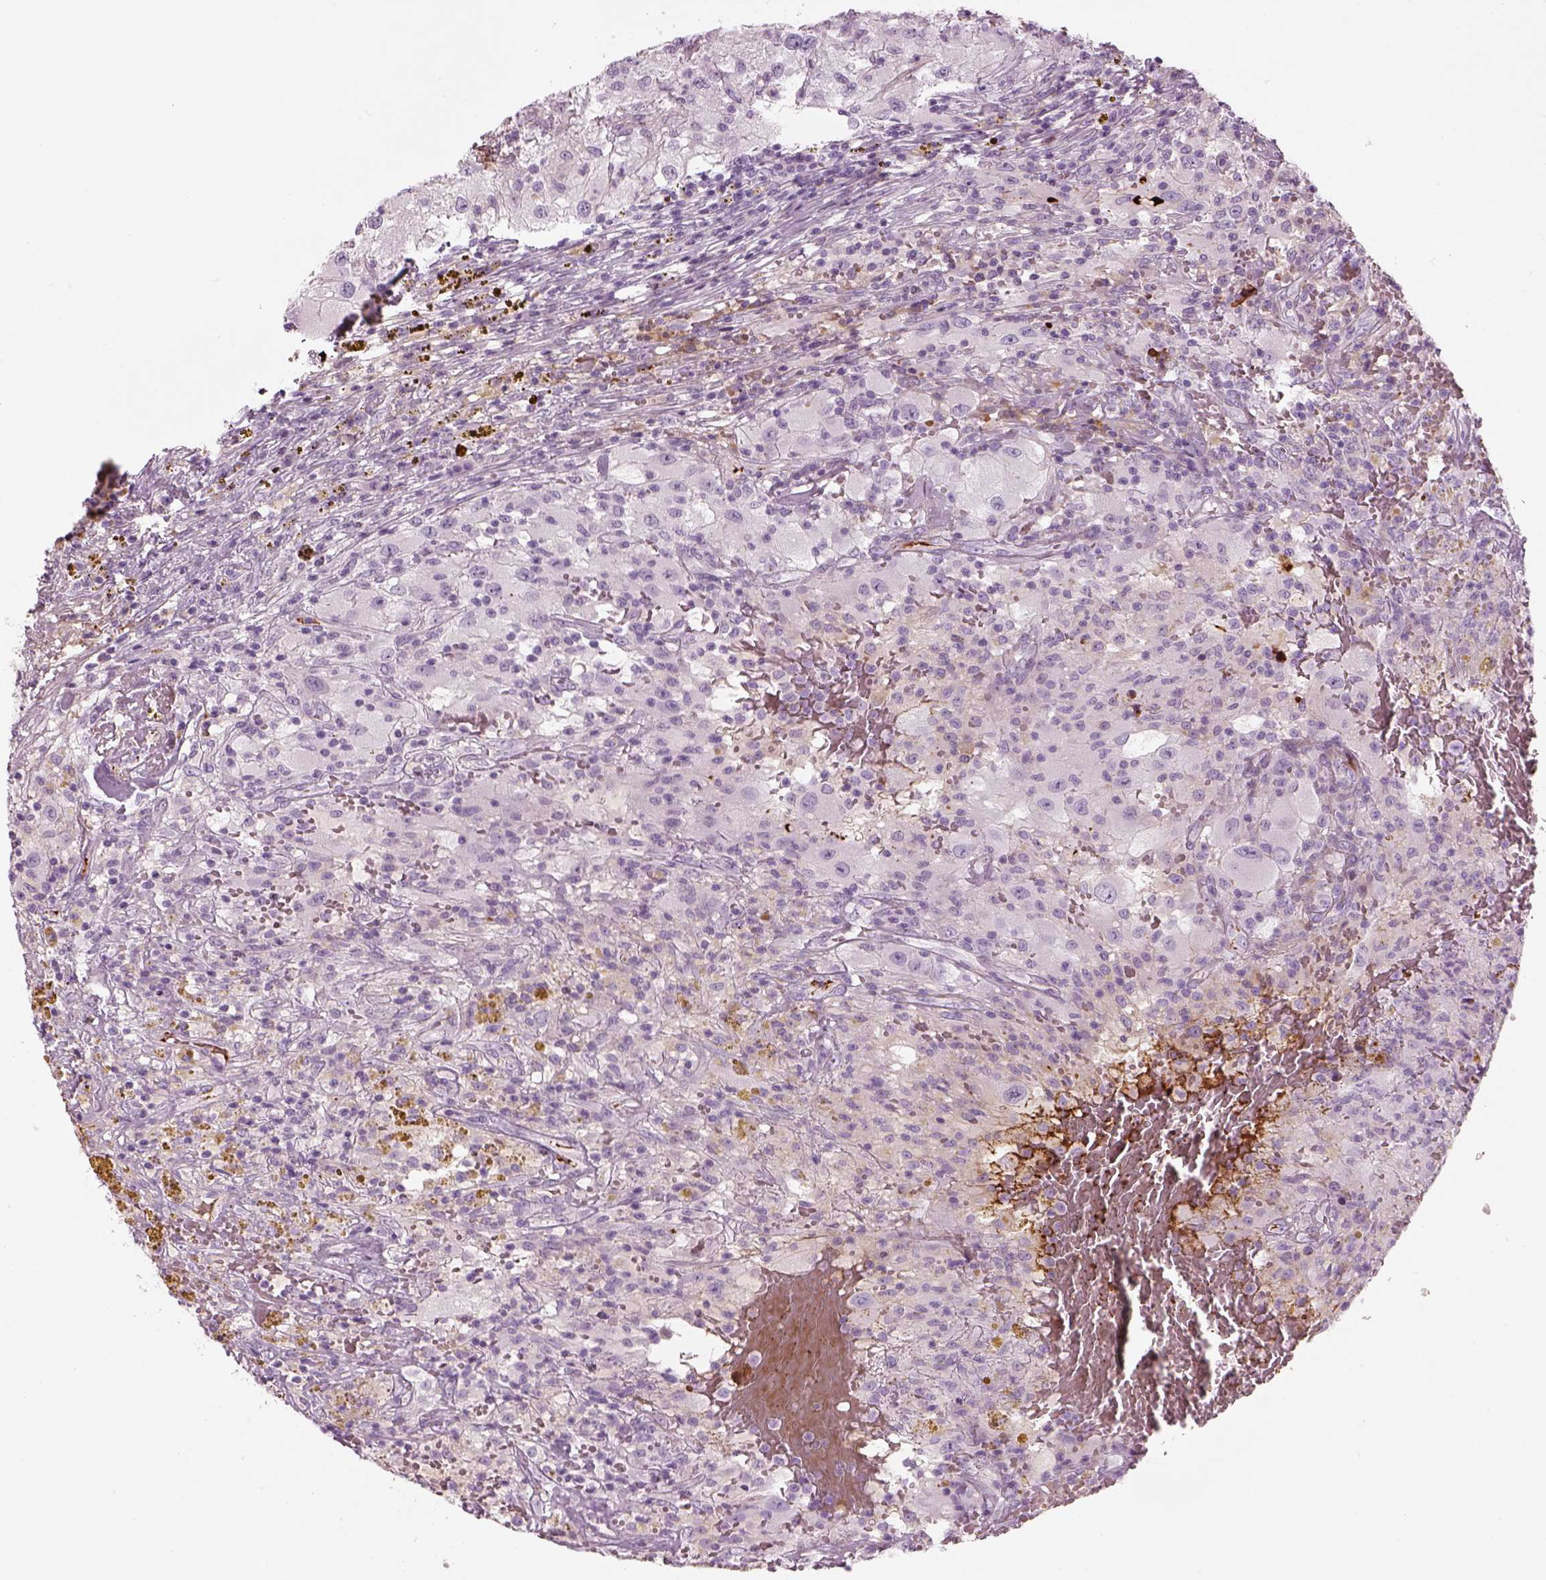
{"staining": {"intensity": "negative", "quantity": "none", "location": "none"}, "tissue": "renal cancer", "cell_type": "Tumor cells", "image_type": "cancer", "snomed": [{"axis": "morphology", "description": "Adenocarcinoma, NOS"}, {"axis": "topography", "description": "Kidney"}], "caption": "Adenocarcinoma (renal) was stained to show a protein in brown. There is no significant staining in tumor cells.", "gene": "PABPC1L2B", "patient": {"sex": "female", "age": 67}}